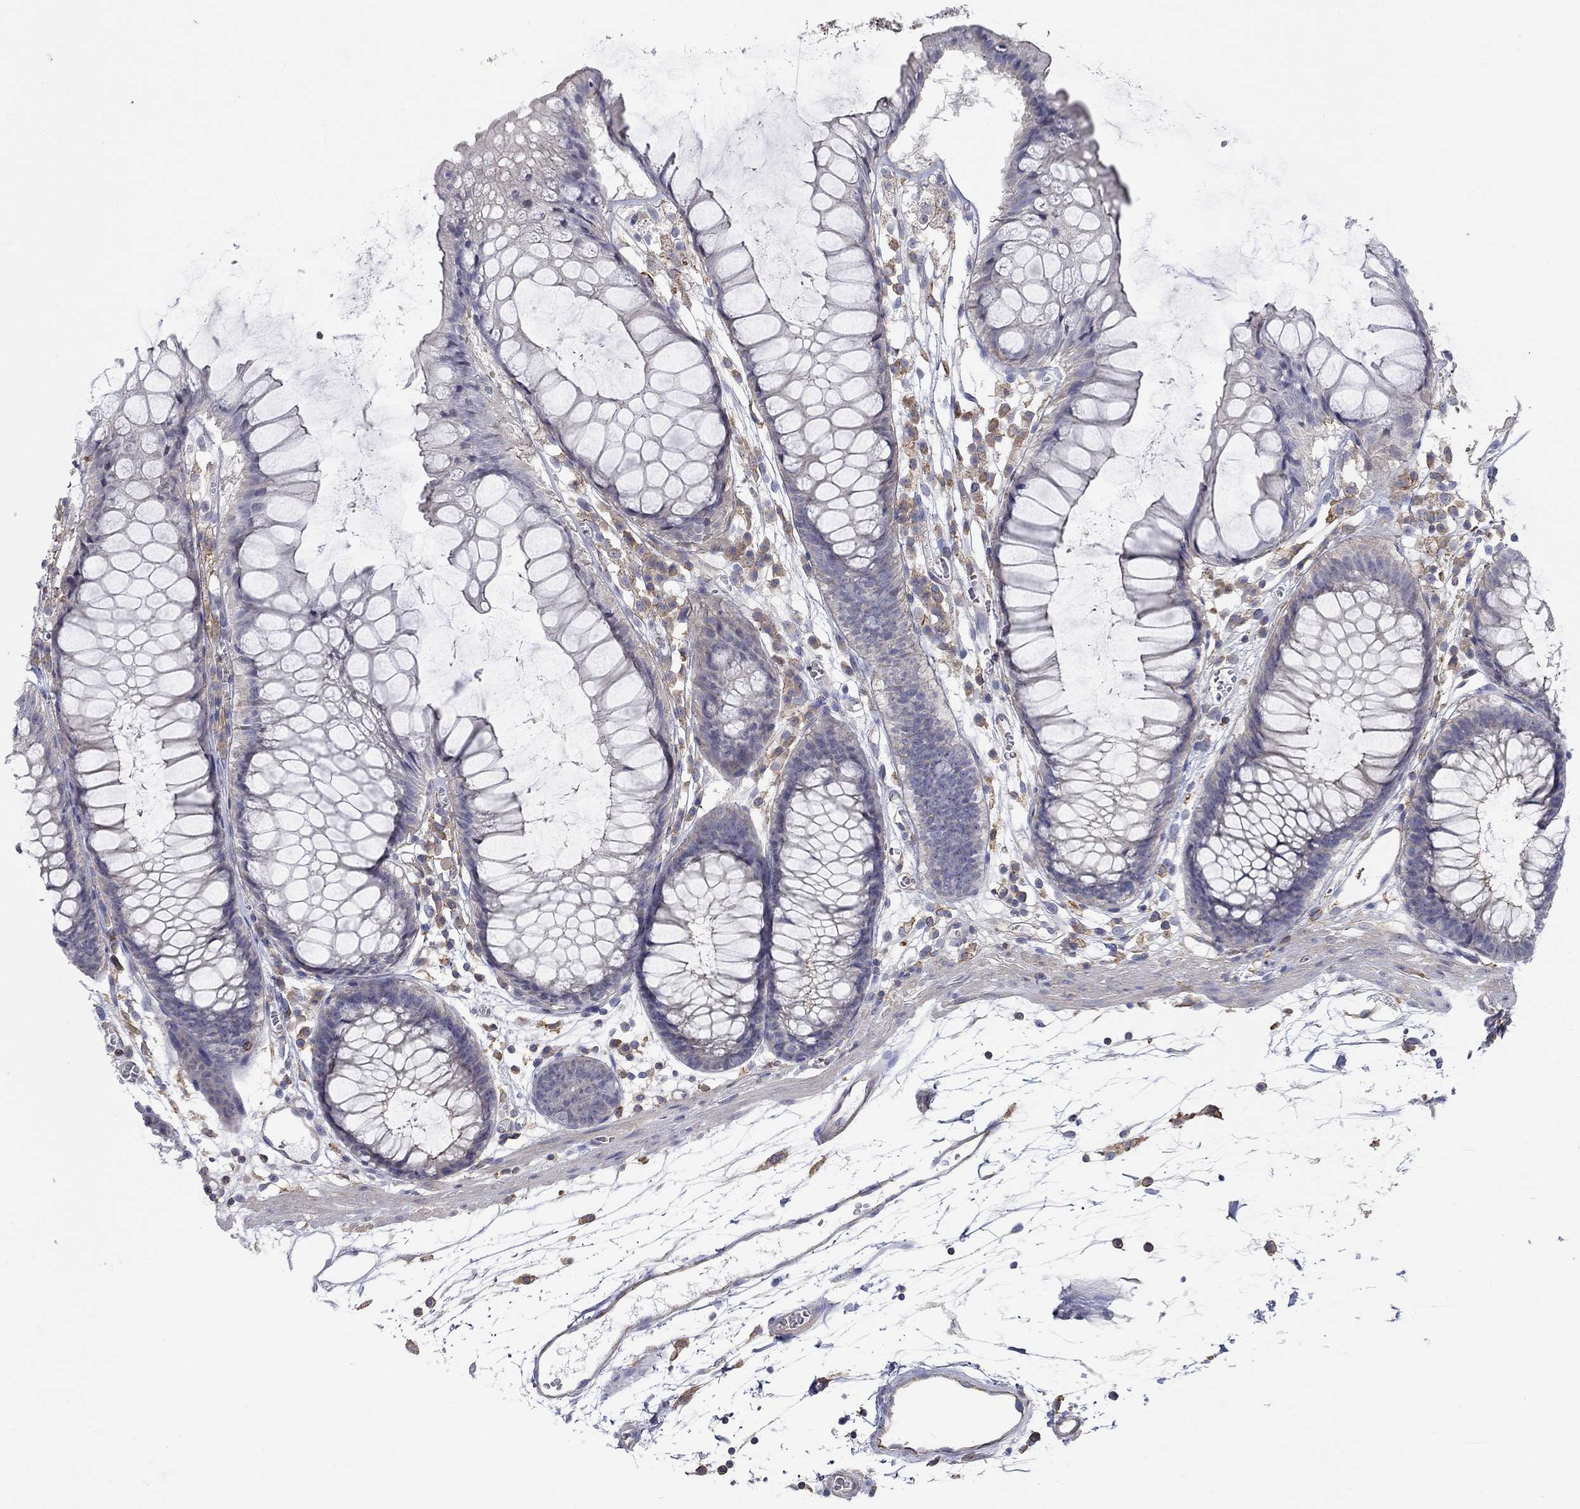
{"staining": {"intensity": "moderate", "quantity": "<25%", "location": "cytoplasmic/membranous"}, "tissue": "colon", "cell_type": "Endothelial cells", "image_type": "normal", "snomed": [{"axis": "morphology", "description": "Normal tissue, NOS"}, {"axis": "morphology", "description": "Adenocarcinoma, NOS"}, {"axis": "topography", "description": "Colon"}], "caption": "Human colon stained with a protein marker reveals moderate staining in endothelial cells.", "gene": "PCDHGA10", "patient": {"sex": "male", "age": 65}}